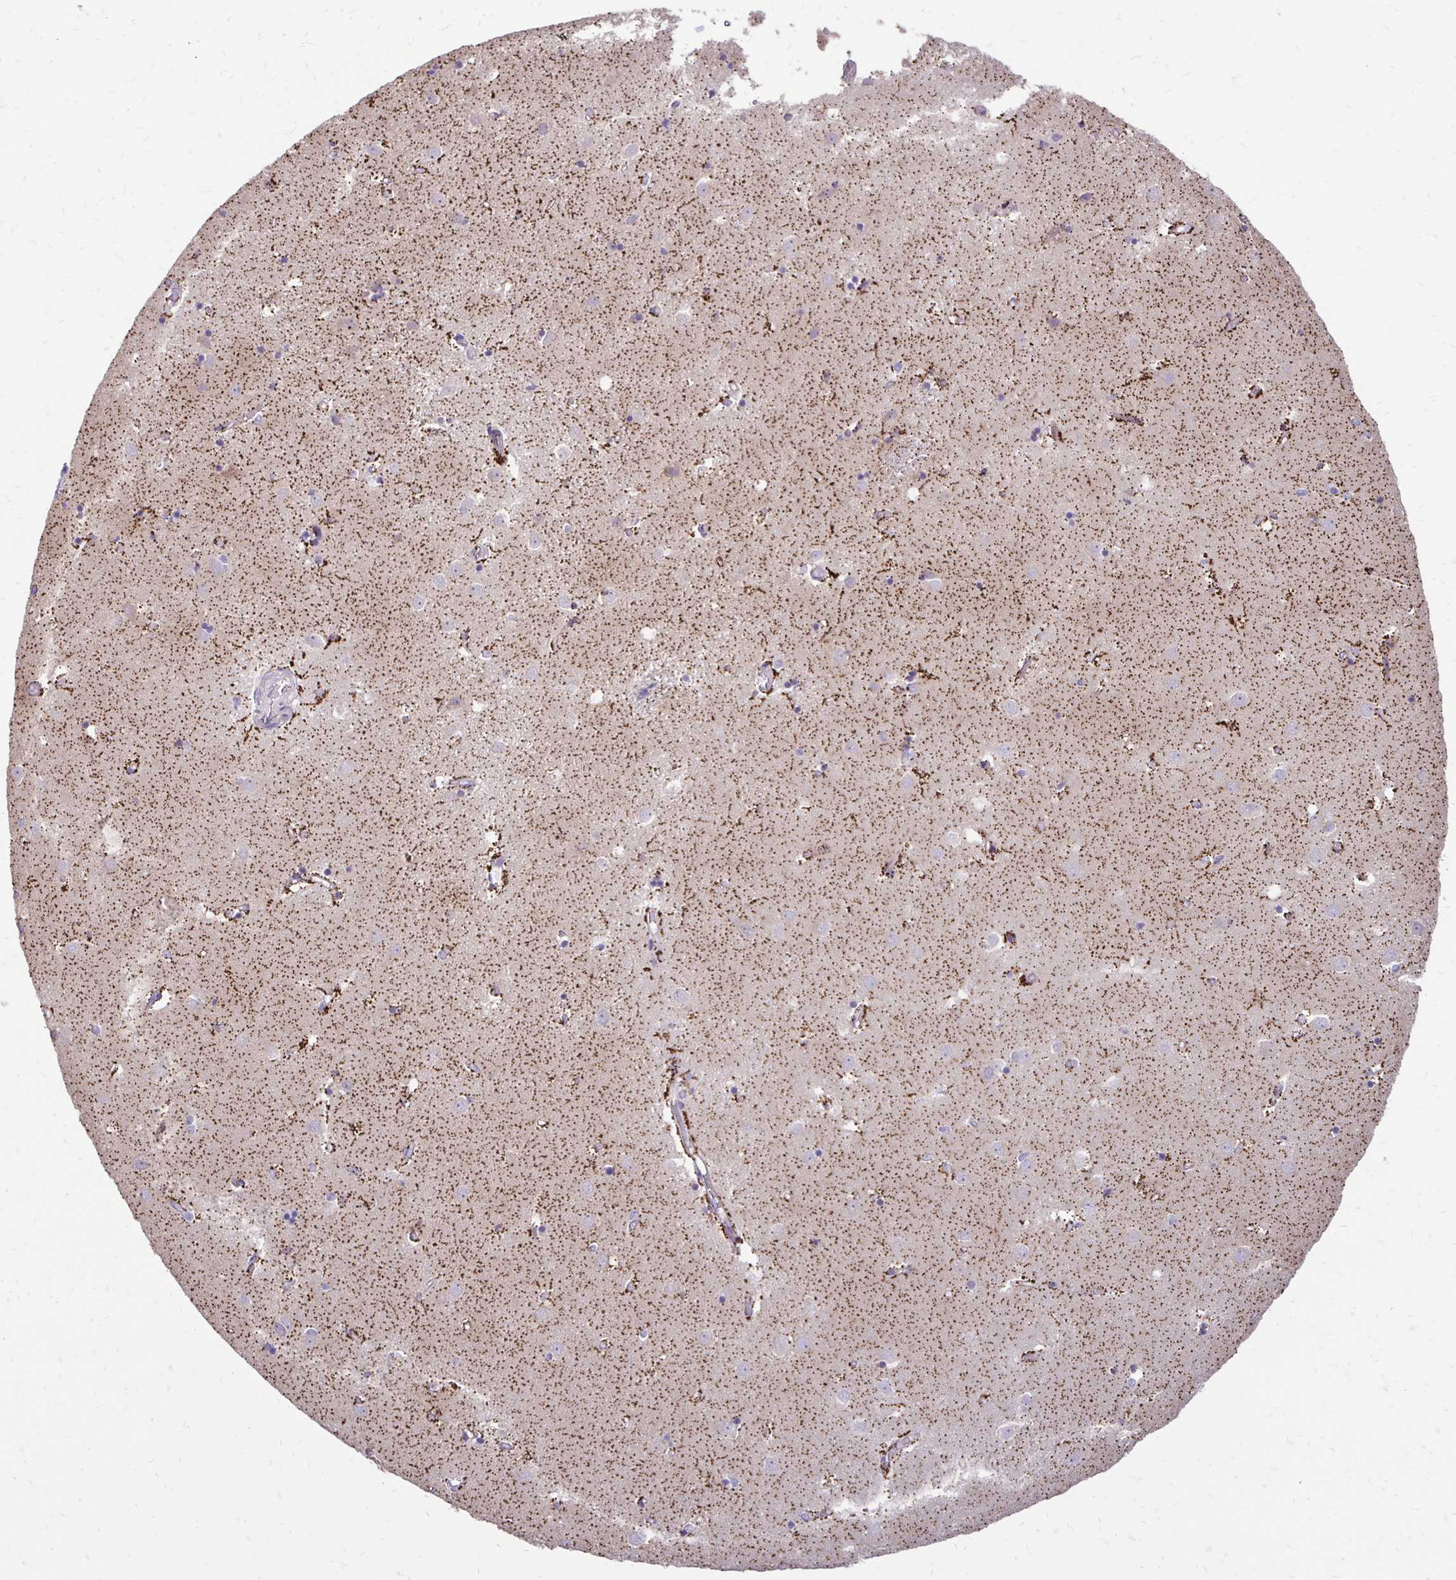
{"staining": {"intensity": "weak", "quantity": "<25%", "location": "cytoplasmic/membranous"}, "tissue": "caudate", "cell_type": "Glial cells", "image_type": "normal", "snomed": [{"axis": "morphology", "description": "Normal tissue, NOS"}, {"axis": "topography", "description": "Lateral ventricle wall"}], "caption": "High magnification brightfield microscopy of normal caudate stained with DAB (brown) and counterstained with hematoxylin (blue): glial cells show no significant staining. The staining was performed using DAB (3,3'-diaminobenzidine) to visualize the protein expression in brown, while the nuclei were stained in blue with hematoxylin (Magnification: 20x).", "gene": "GAS2", "patient": {"sex": "male", "age": 54}}